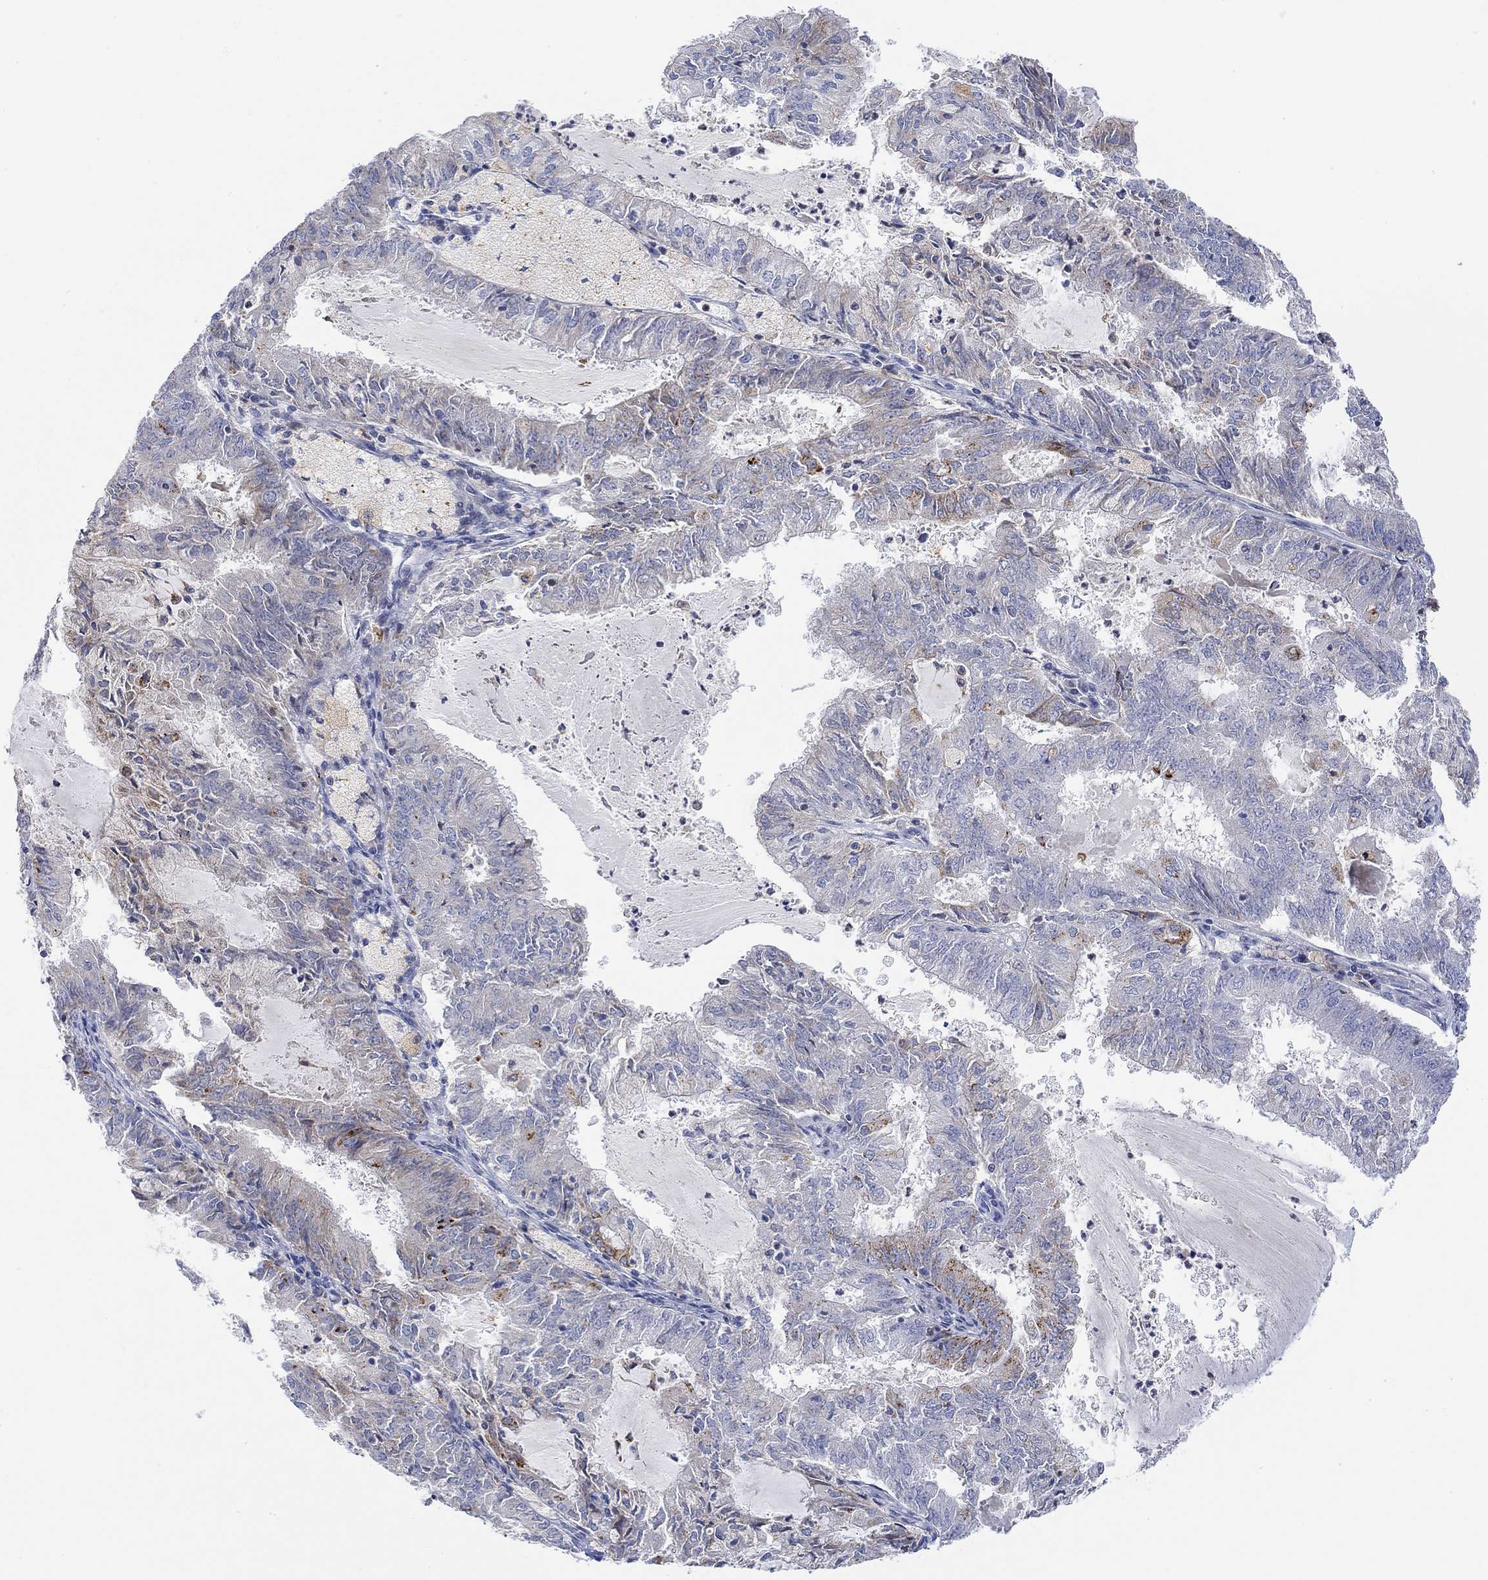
{"staining": {"intensity": "negative", "quantity": "none", "location": "none"}, "tissue": "endometrial cancer", "cell_type": "Tumor cells", "image_type": "cancer", "snomed": [{"axis": "morphology", "description": "Adenocarcinoma, NOS"}, {"axis": "topography", "description": "Endometrium"}], "caption": "High magnification brightfield microscopy of endometrial cancer (adenocarcinoma) stained with DAB (3,3'-diaminobenzidine) (brown) and counterstained with hematoxylin (blue): tumor cells show no significant positivity. (DAB immunohistochemistry, high magnification).", "gene": "ACSL1", "patient": {"sex": "female", "age": 57}}